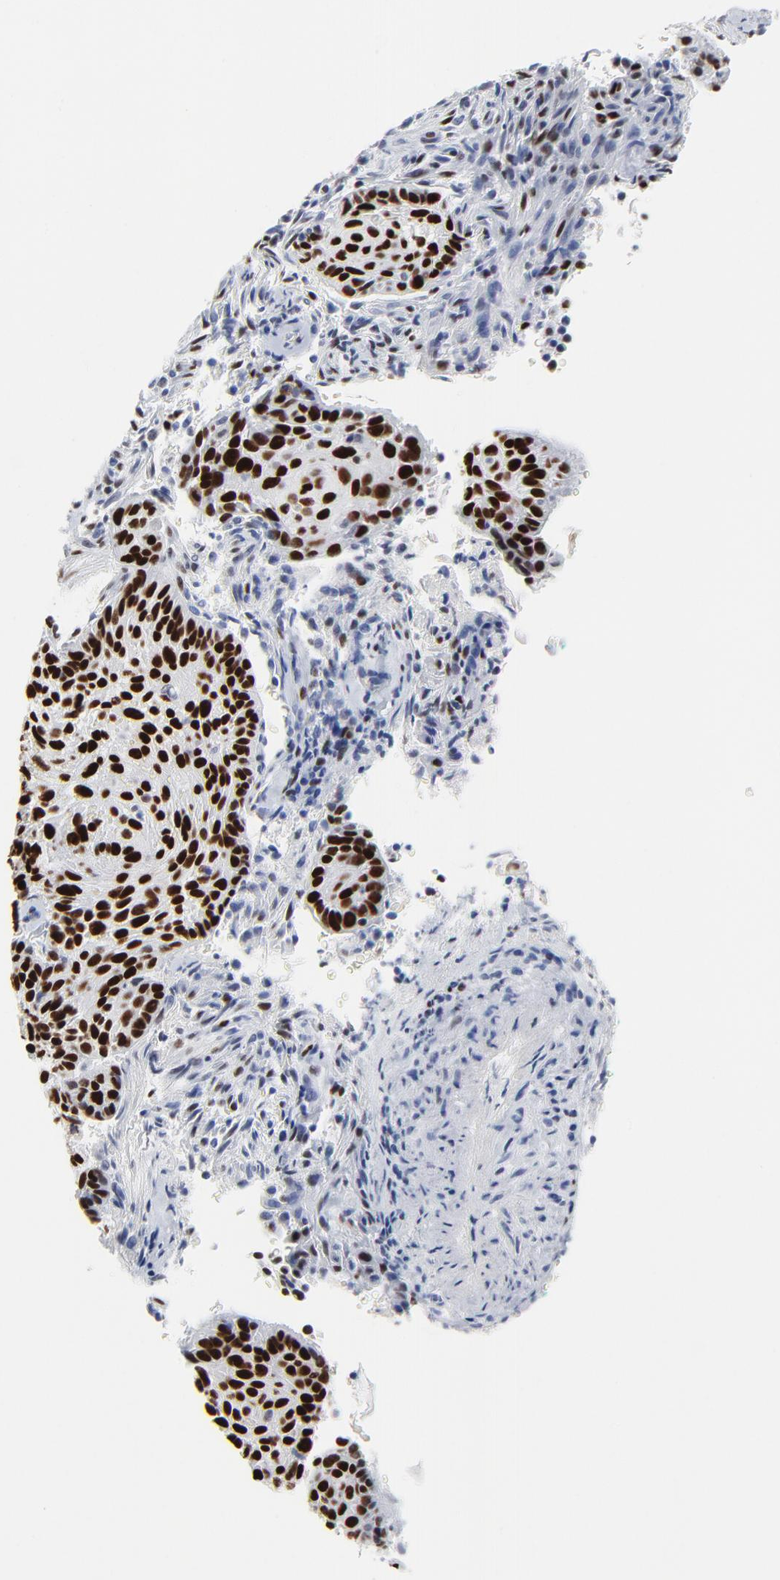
{"staining": {"intensity": "strong", "quantity": ">75%", "location": "nuclear"}, "tissue": "cervical cancer", "cell_type": "Tumor cells", "image_type": "cancer", "snomed": [{"axis": "morphology", "description": "Squamous cell carcinoma, NOS"}, {"axis": "topography", "description": "Cervix"}], "caption": "This photomicrograph reveals cervical squamous cell carcinoma stained with immunohistochemistry to label a protein in brown. The nuclear of tumor cells show strong positivity for the protein. Nuclei are counter-stained blue.", "gene": "JUN", "patient": {"sex": "female", "age": 33}}